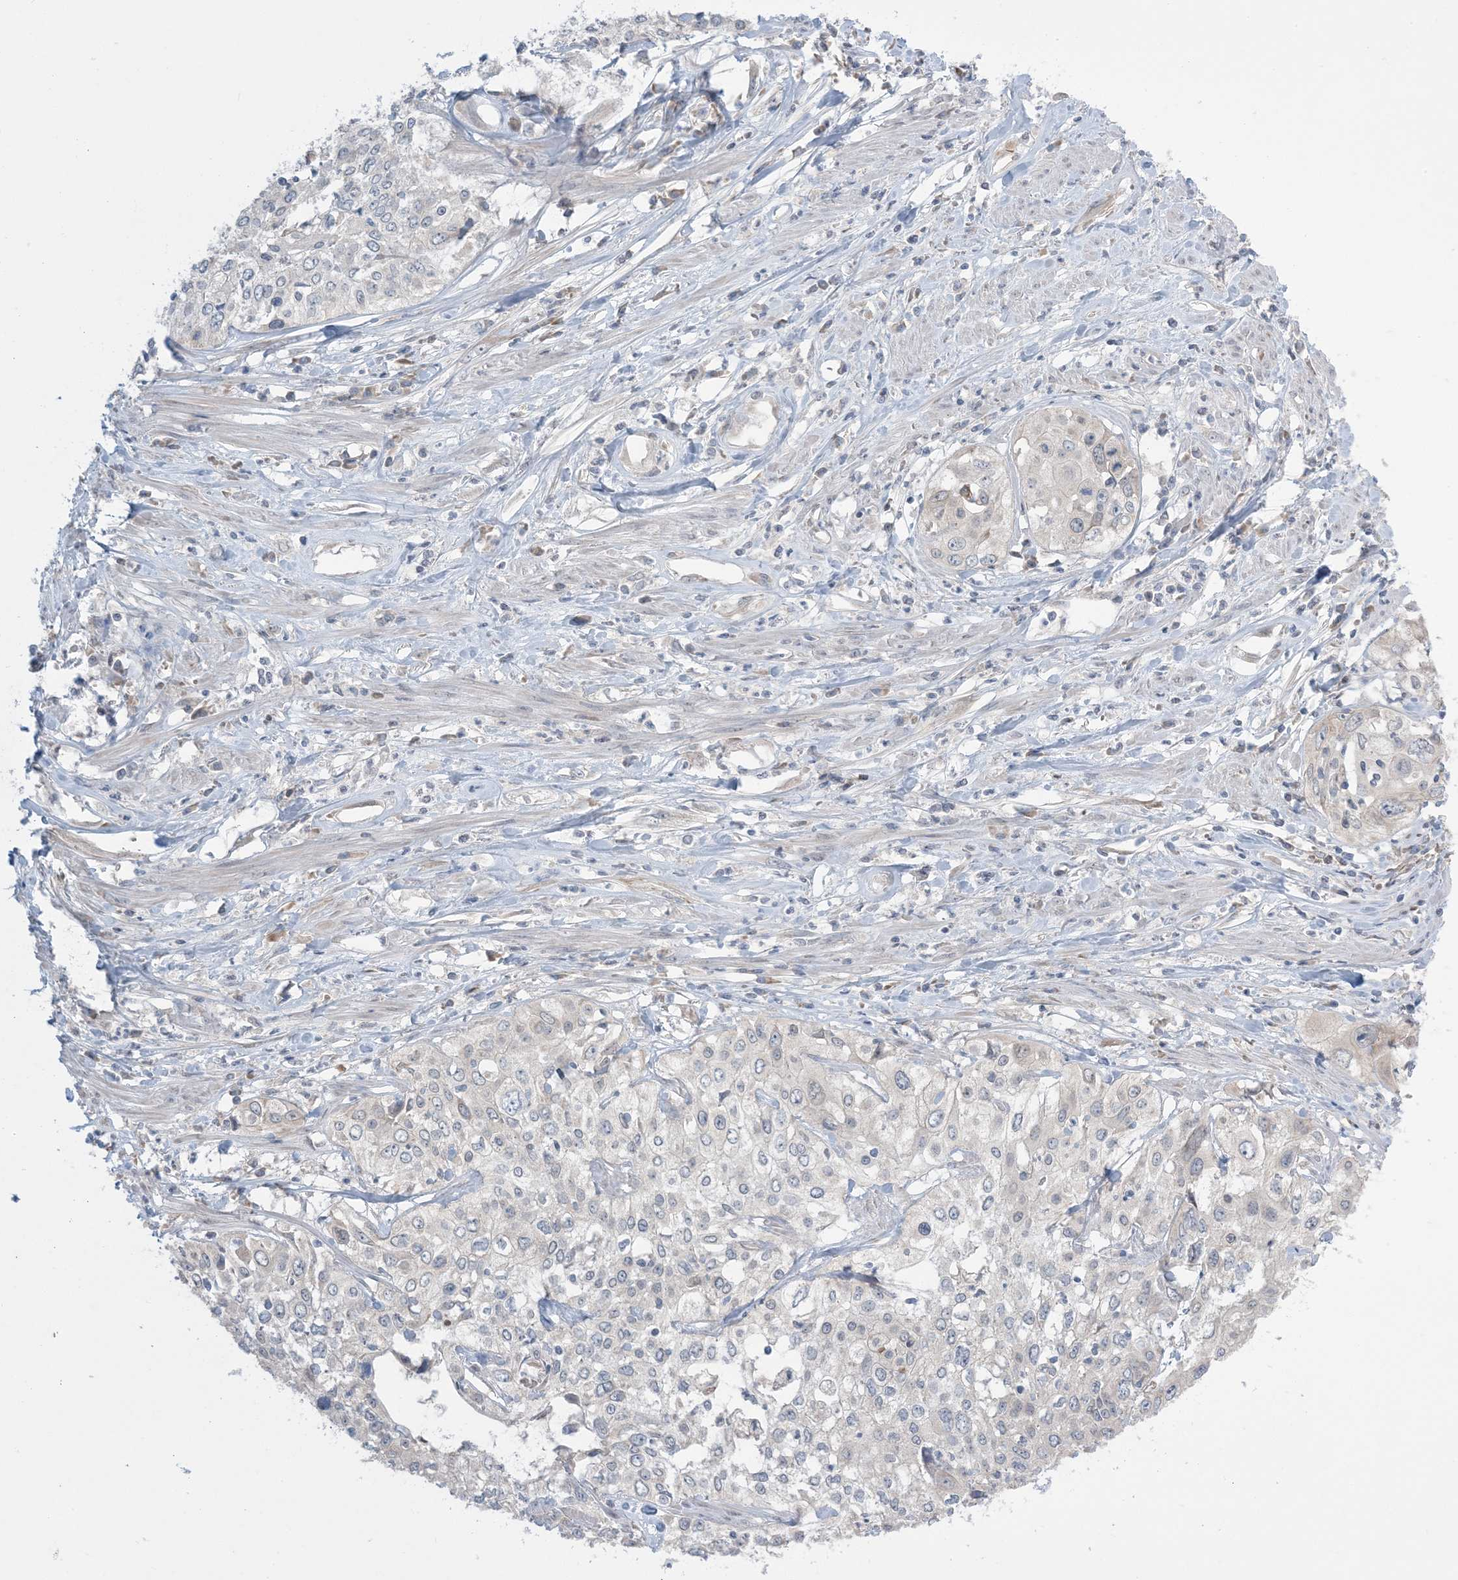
{"staining": {"intensity": "negative", "quantity": "none", "location": "none"}, "tissue": "cervical cancer", "cell_type": "Tumor cells", "image_type": "cancer", "snomed": [{"axis": "morphology", "description": "Squamous cell carcinoma, NOS"}, {"axis": "topography", "description": "Cervix"}], "caption": "A histopathology image of cervical cancer (squamous cell carcinoma) stained for a protein shows no brown staining in tumor cells.", "gene": "MMGT1", "patient": {"sex": "female", "age": 31}}